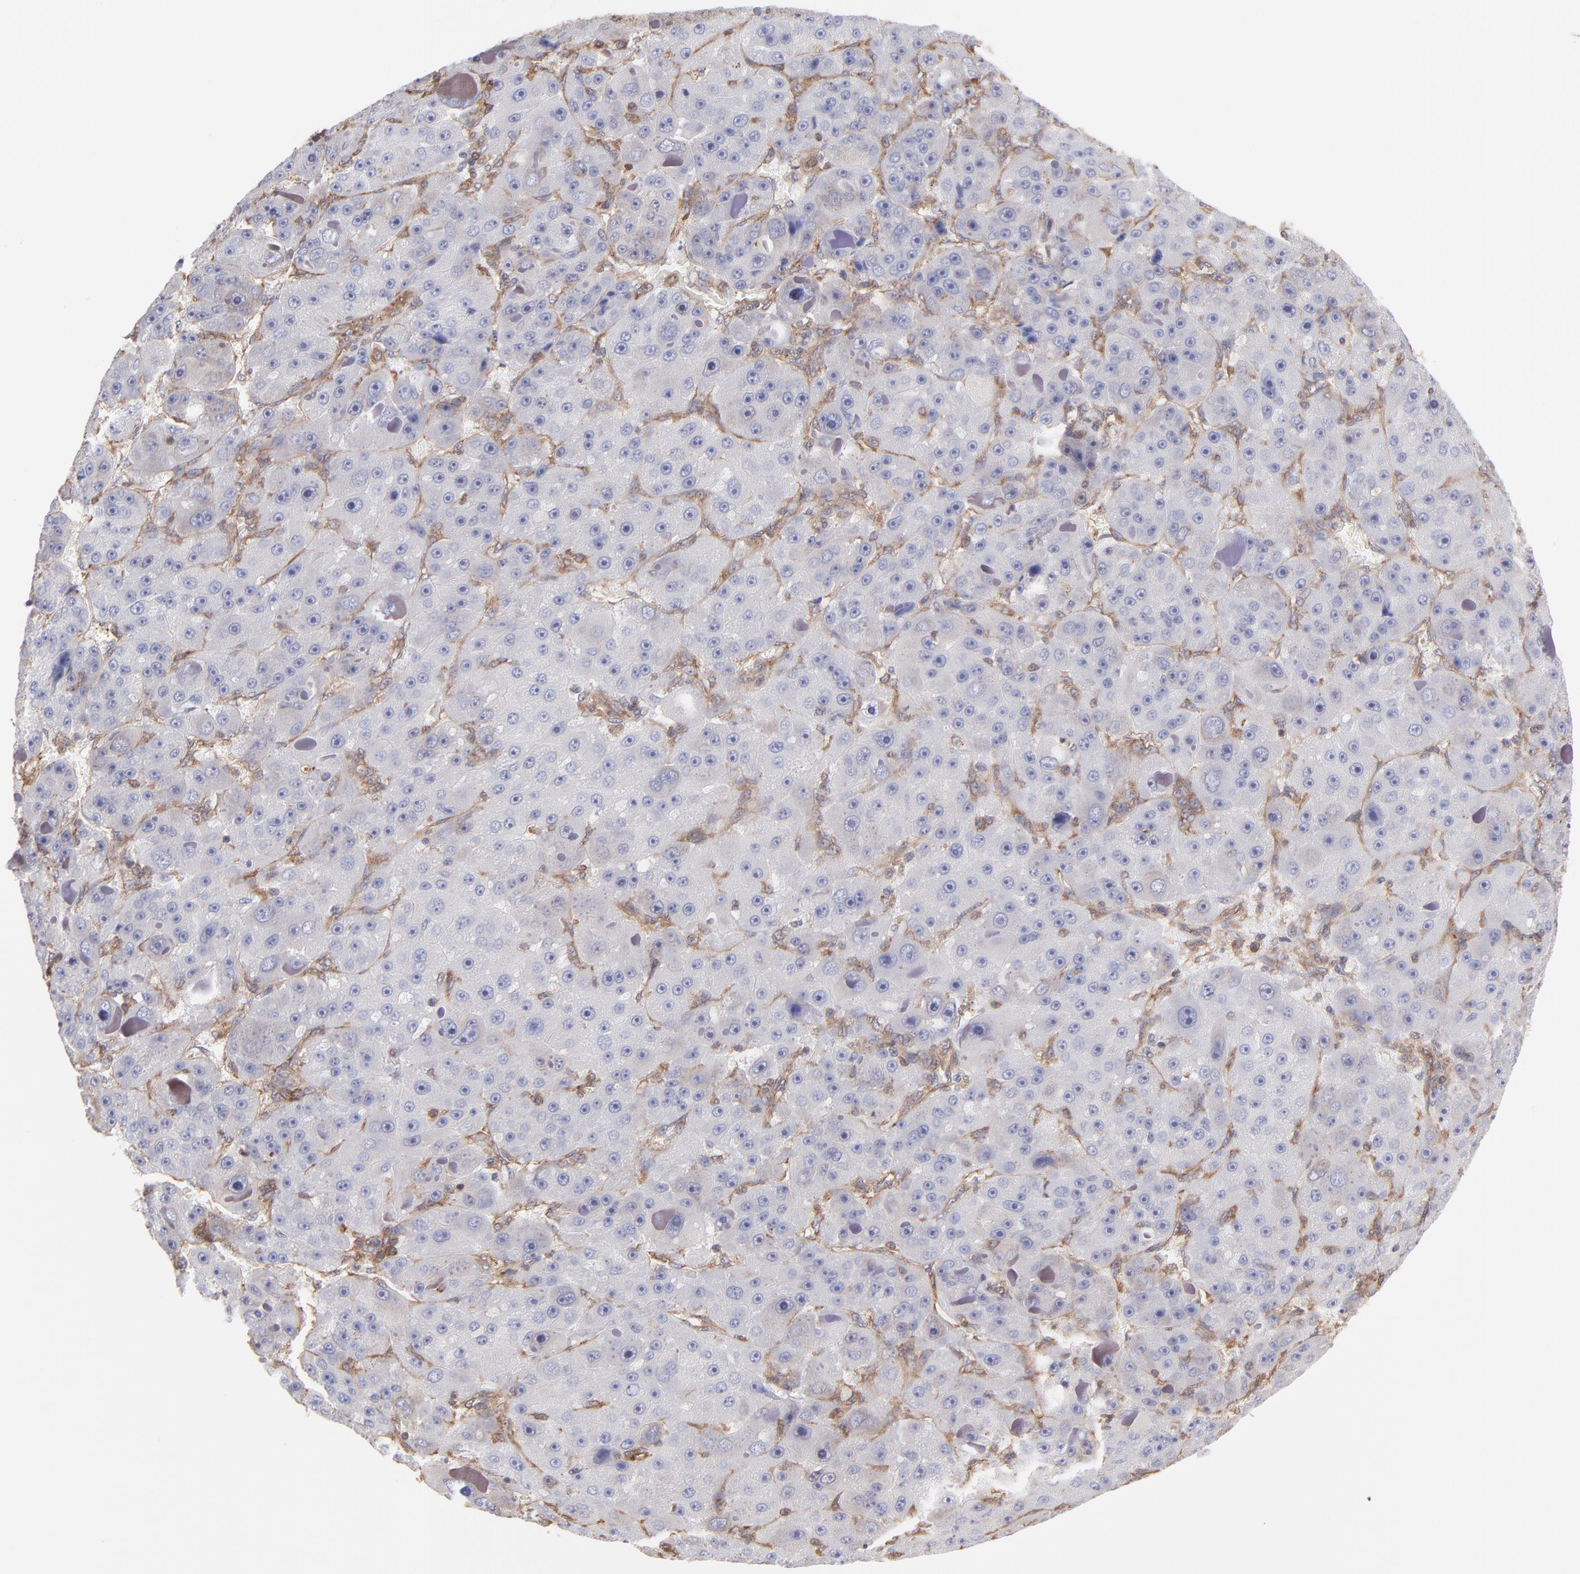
{"staining": {"intensity": "negative", "quantity": "none", "location": "none"}, "tissue": "liver cancer", "cell_type": "Tumor cells", "image_type": "cancer", "snomed": [{"axis": "morphology", "description": "Carcinoma, Hepatocellular, NOS"}, {"axis": "topography", "description": "Liver"}], "caption": "Protein analysis of liver hepatocellular carcinoma exhibits no significant staining in tumor cells.", "gene": "MAPRE1", "patient": {"sex": "male", "age": 76}}